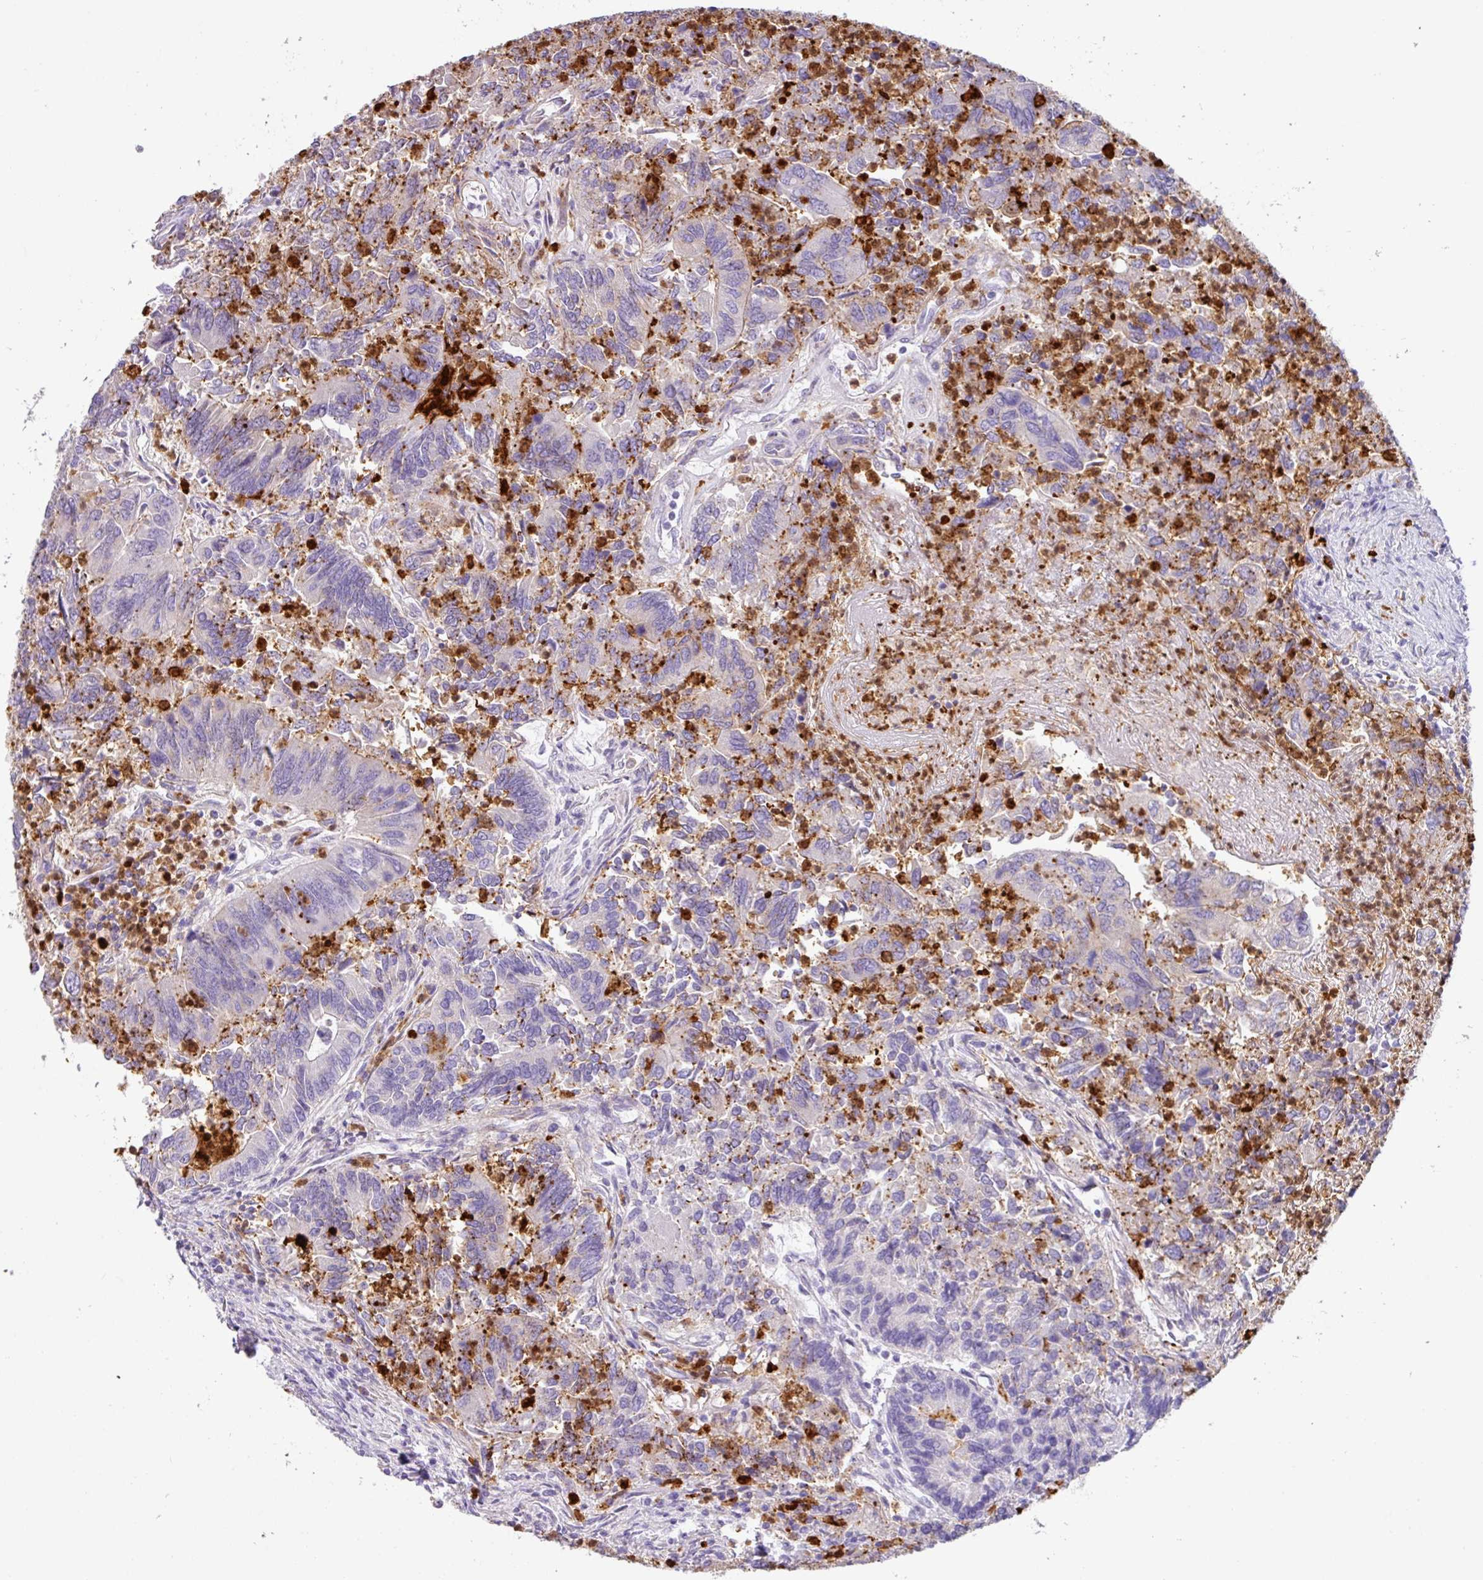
{"staining": {"intensity": "negative", "quantity": "none", "location": "none"}, "tissue": "colorectal cancer", "cell_type": "Tumor cells", "image_type": "cancer", "snomed": [{"axis": "morphology", "description": "Adenocarcinoma, NOS"}, {"axis": "topography", "description": "Colon"}], "caption": "A photomicrograph of human adenocarcinoma (colorectal) is negative for staining in tumor cells. (Brightfield microscopy of DAB immunohistochemistry at high magnification).", "gene": "SH2D3C", "patient": {"sex": "female", "age": 67}}